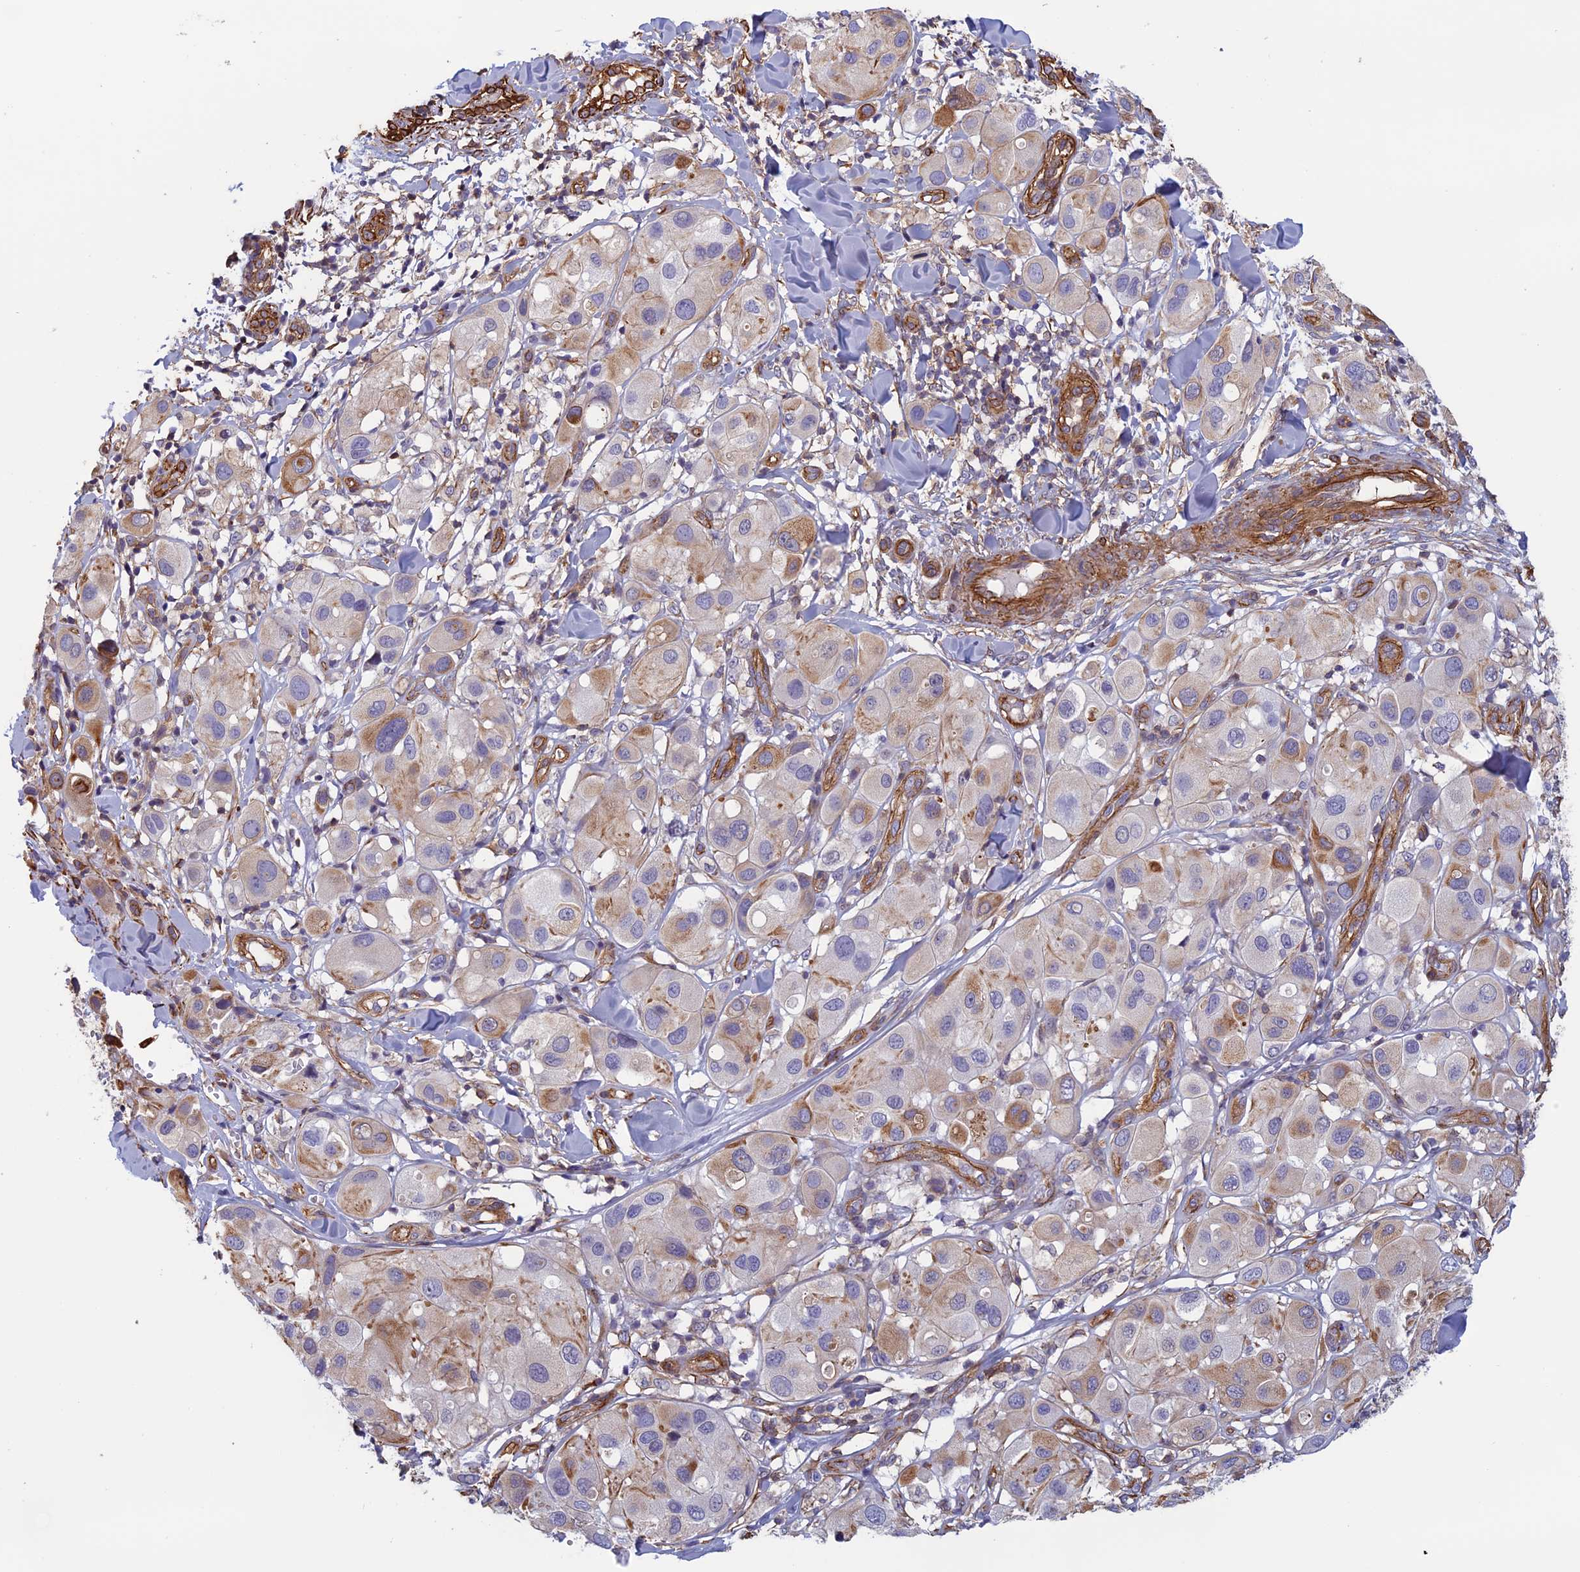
{"staining": {"intensity": "weak", "quantity": "25%-75%", "location": "cytoplasmic/membranous"}, "tissue": "melanoma", "cell_type": "Tumor cells", "image_type": "cancer", "snomed": [{"axis": "morphology", "description": "Malignant melanoma, Metastatic site"}, {"axis": "topography", "description": "Skin"}], "caption": "Immunohistochemical staining of malignant melanoma (metastatic site) displays low levels of weak cytoplasmic/membranous protein positivity in about 25%-75% of tumor cells. (DAB (3,3'-diaminobenzidine) IHC, brown staining for protein, blue staining for nuclei).", "gene": "ANGPTL2", "patient": {"sex": "male", "age": 41}}